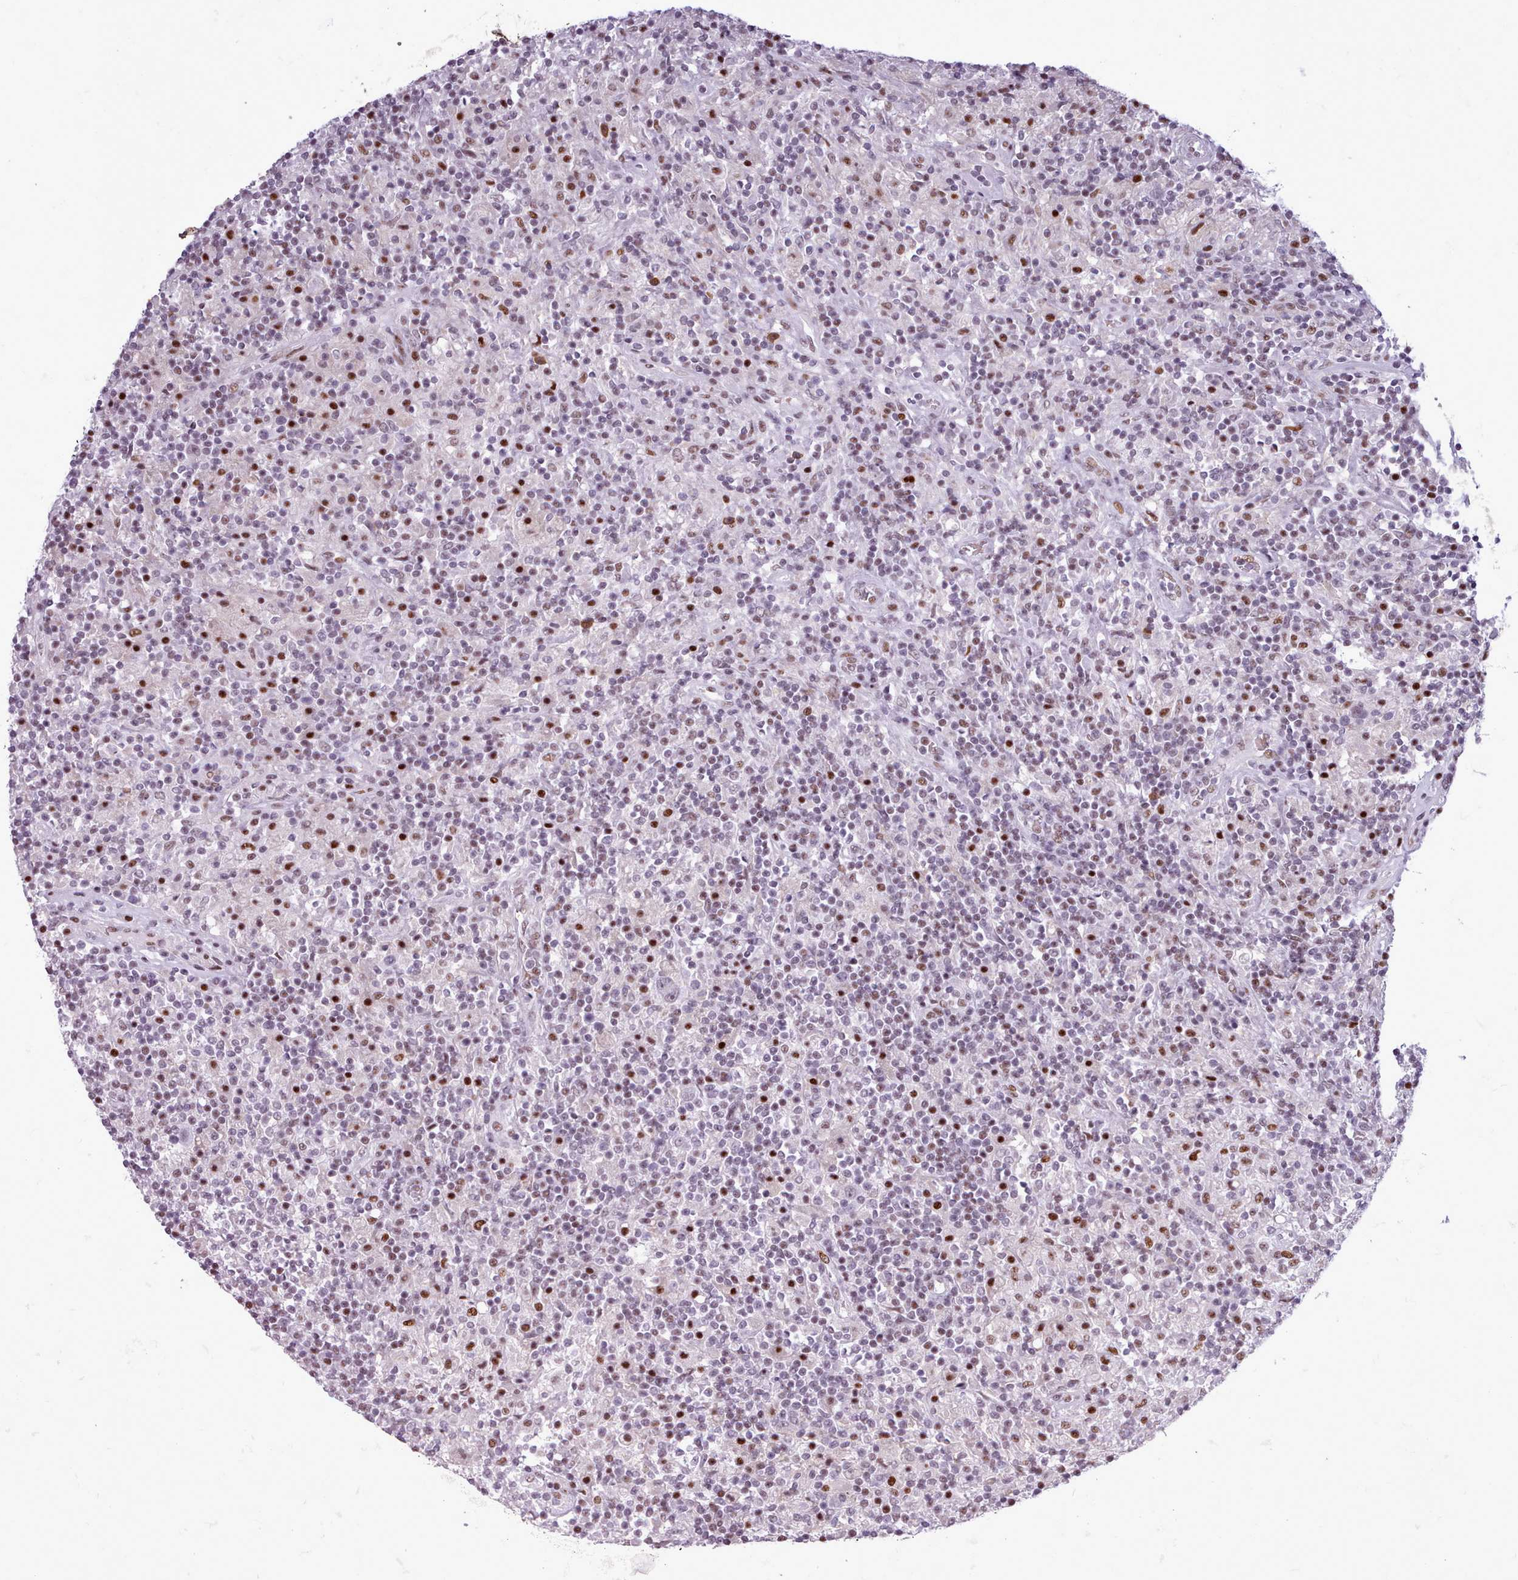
{"staining": {"intensity": "negative", "quantity": "none", "location": "none"}, "tissue": "lymphoma", "cell_type": "Tumor cells", "image_type": "cancer", "snomed": [{"axis": "morphology", "description": "Hodgkin's disease, NOS"}, {"axis": "topography", "description": "Lymph node"}], "caption": "An immunohistochemistry (IHC) micrograph of Hodgkin's disease is shown. There is no staining in tumor cells of Hodgkin's disease.", "gene": "SRSF4", "patient": {"sex": "male", "age": 70}}